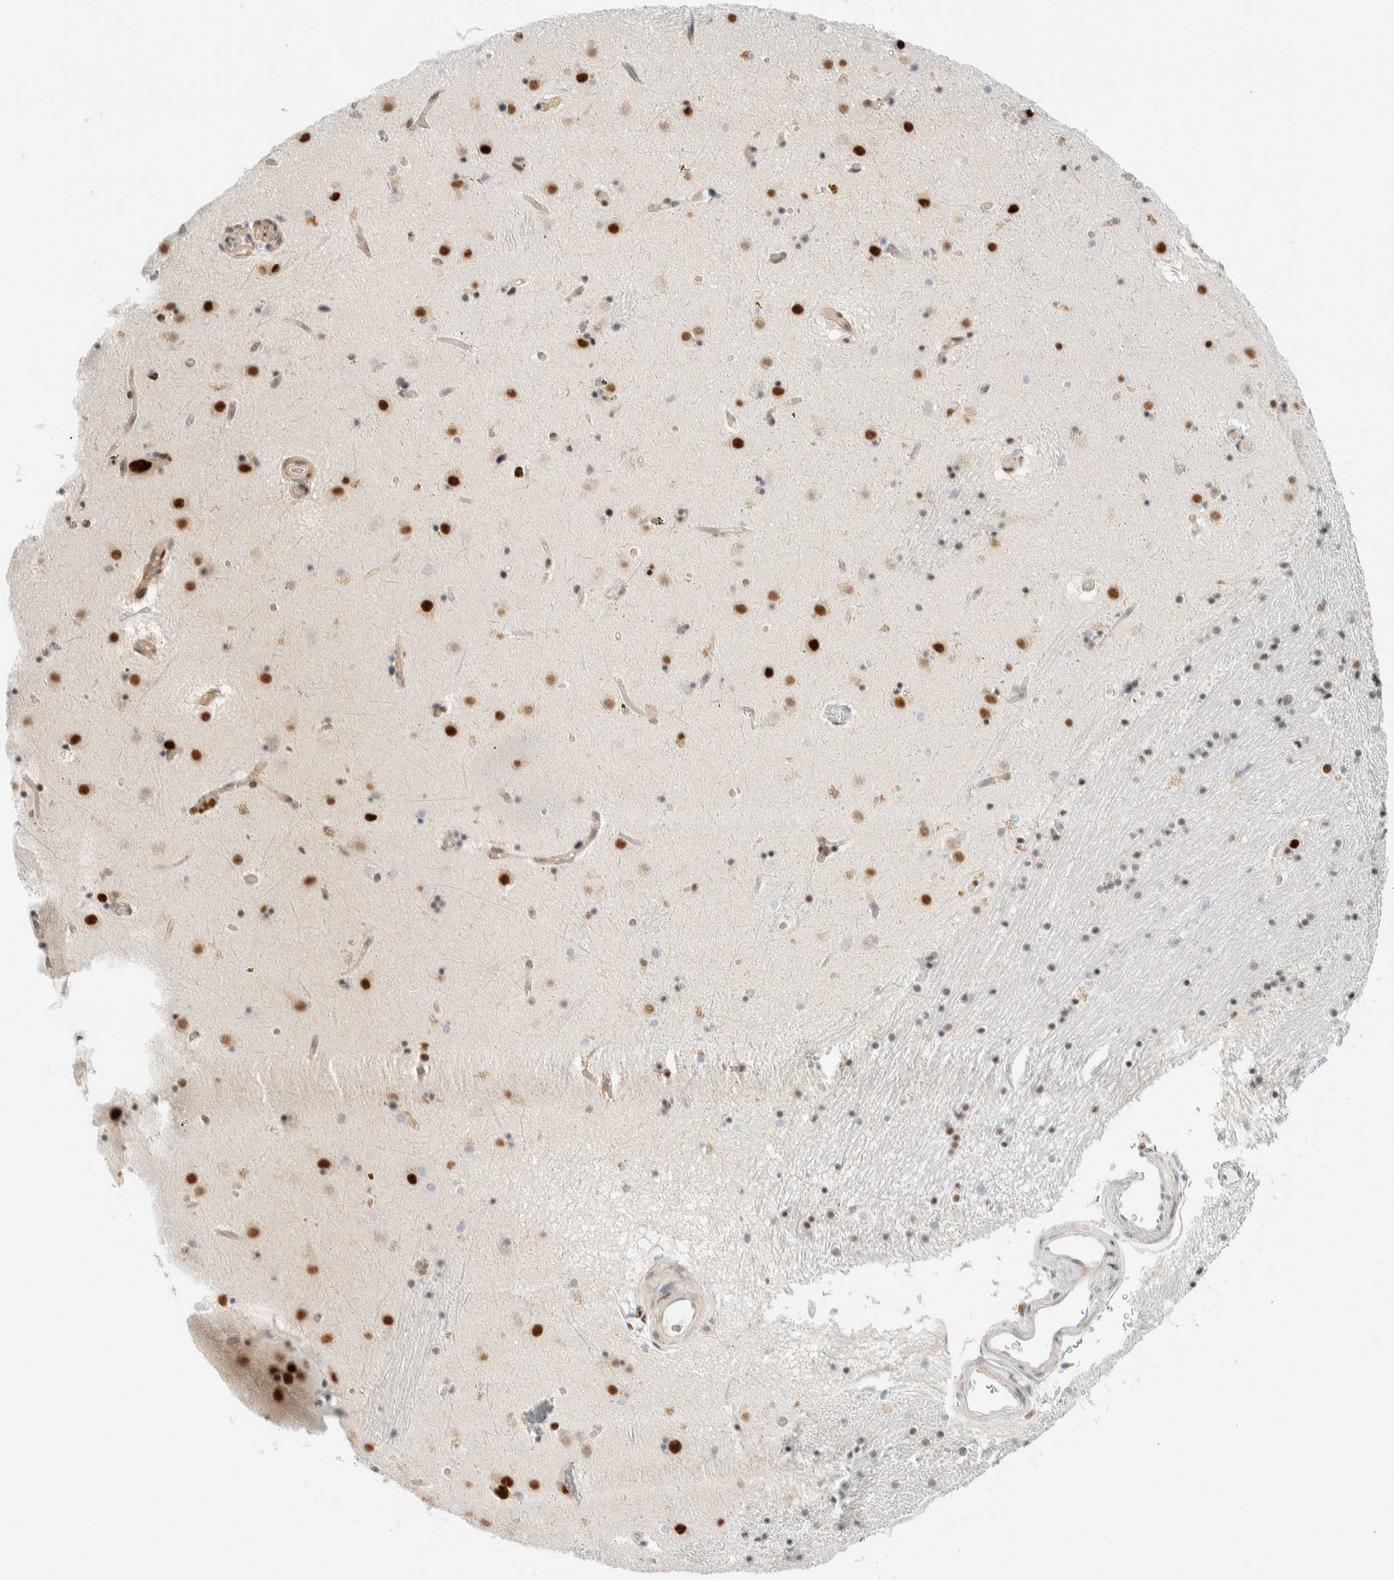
{"staining": {"intensity": "moderate", "quantity": "<25%", "location": "nuclear"}, "tissue": "caudate", "cell_type": "Glial cells", "image_type": "normal", "snomed": [{"axis": "morphology", "description": "Normal tissue, NOS"}, {"axis": "topography", "description": "Lateral ventricle wall"}], "caption": "The immunohistochemical stain labels moderate nuclear positivity in glial cells of benign caudate. (brown staining indicates protein expression, while blue staining denotes nuclei).", "gene": "ZNF683", "patient": {"sex": "male", "age": 70}}